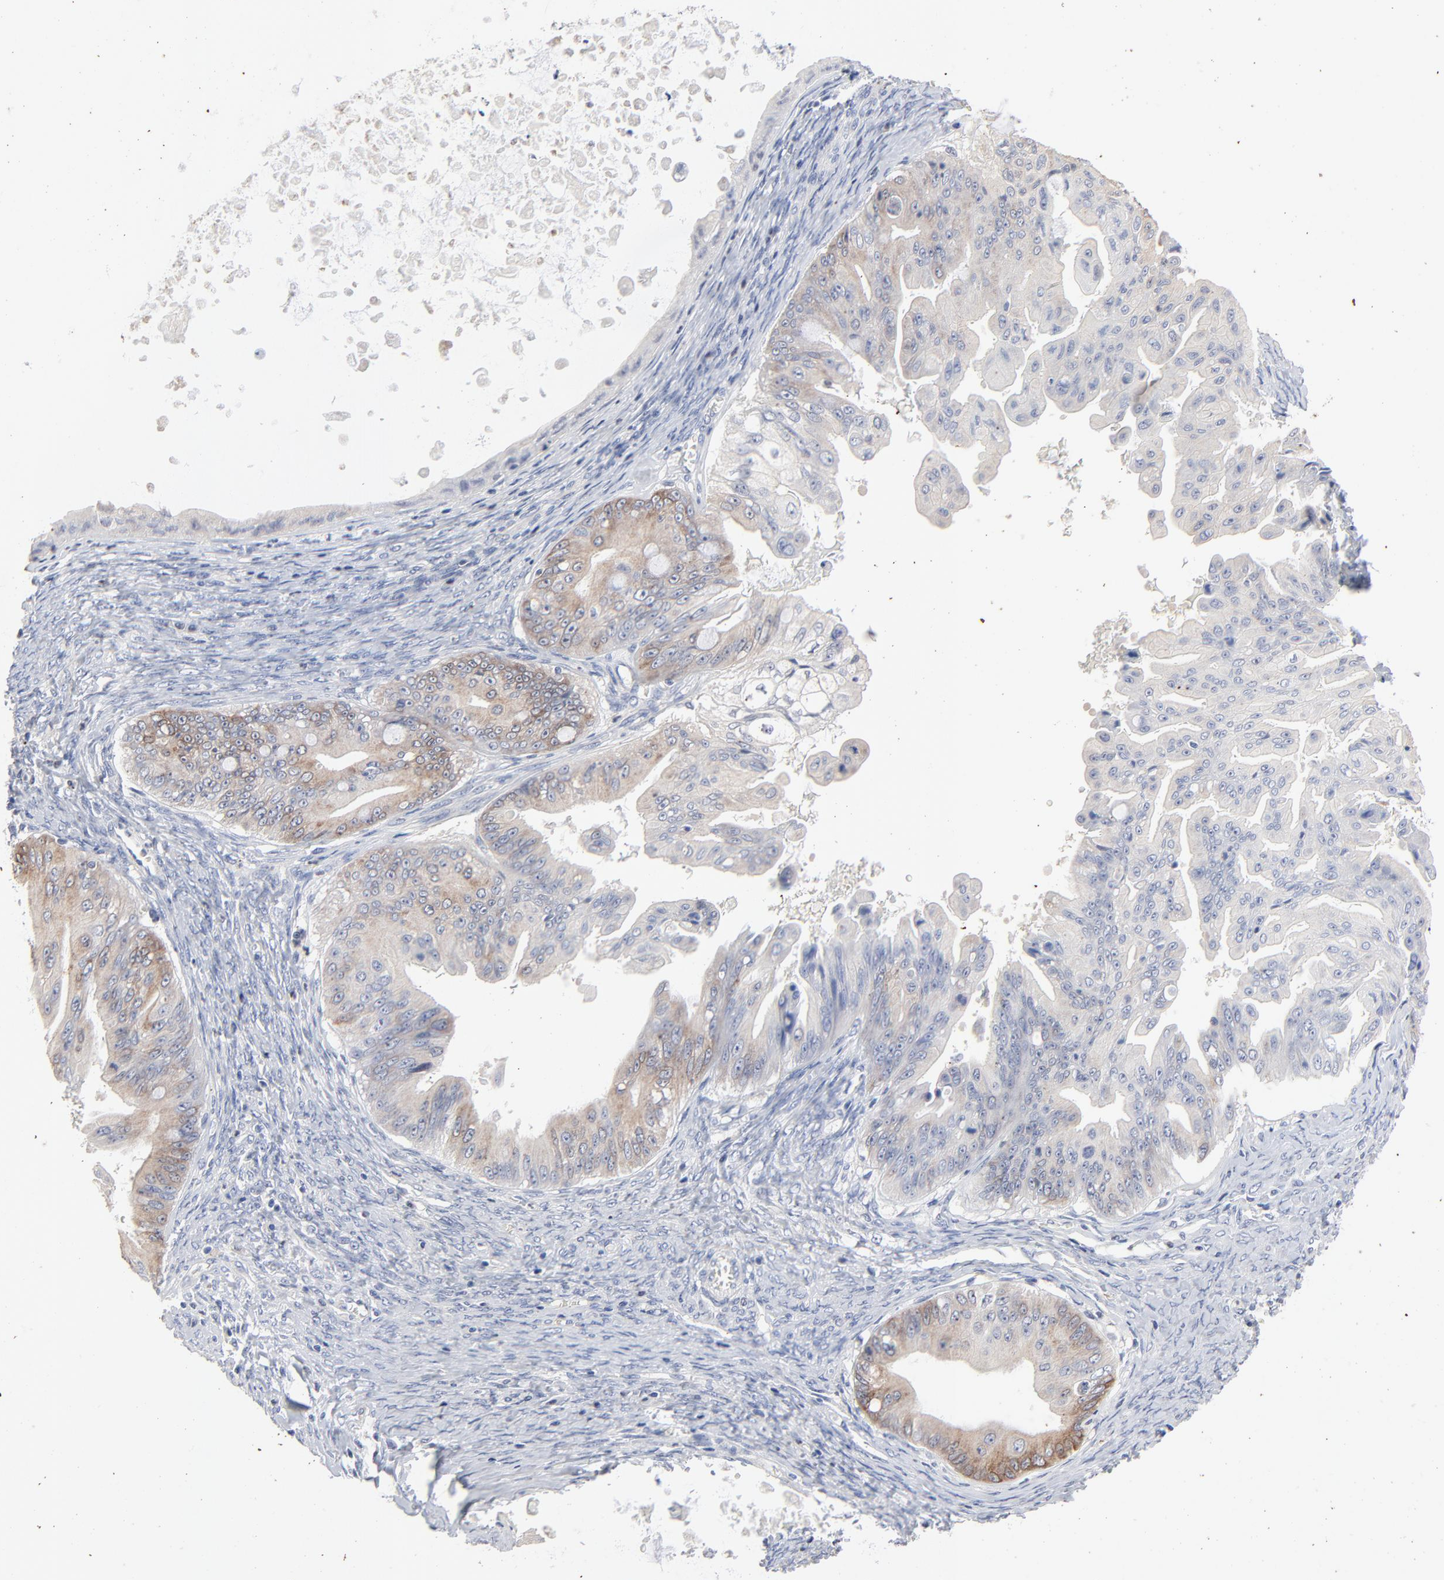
{"staining": {"intensity": "moderate", "quantity": "25%-75%", "location": "cytoplasmic/membranous"}, "tissue": "ovarian cancer", "cell_type": "Tumor cells", "image_type": "cancer", "snomed": [{"axis": "morphology", "description": "Cystadenocarcinoma, mucinous, NOS"}, {"axis": "topography", "description": "Ovary"}], "caption": "An IHC micrograph of neoplastic tissue is shown. Protein staining in brown shows moderate cytoplasmic/membranous positivity in mucinous cystadenocarcinoma (ovarian) within tumor cells. The protein of interest is stained brown, and the nuclei are stained in blue (DAB (3,3'-diaminobenzidine) IHC with brightfield microscopy, high magnification).", "gene": "AADAC", "patient": {"sex": "female", "age": 37}}